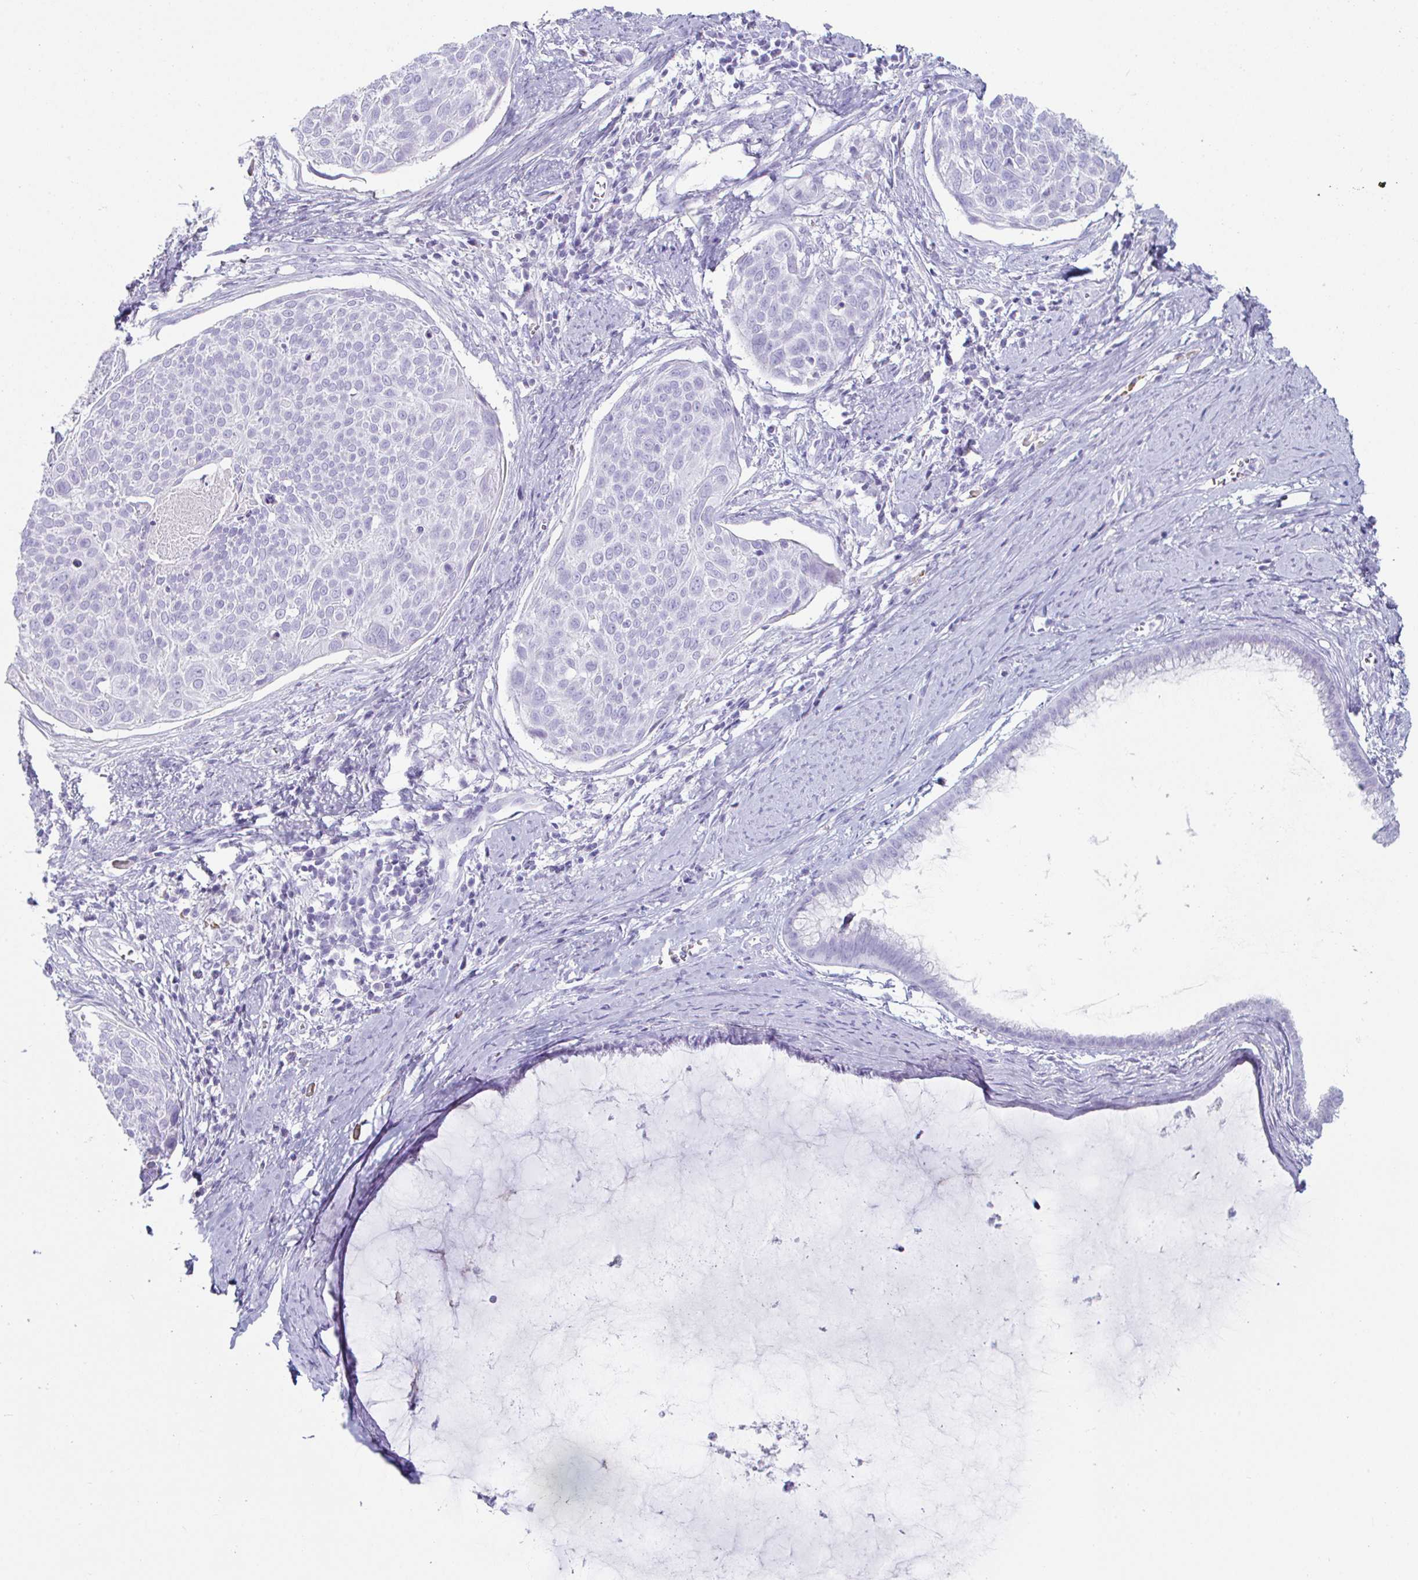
{"staining": {"intensity": "negative", "quantity": "none", "location": "none"}, "tissue": "cervical cancer", "cell_type": "Tumor cells", "image_type": "cancer", "snomed": [{"axis": "morphology", "description": "Squamous cell carcinoma, NOS"}, {"axis": "topography", "description": "Cervix"}], "caption": "A high-resolution micrograph shows immunohistochemistry staining of cervical cancer (squamous cell carcinoma), which reveals no significant expression in tumor cells.", "gene": "CREG2", "patient": {"sex": "female", "age": 39}}